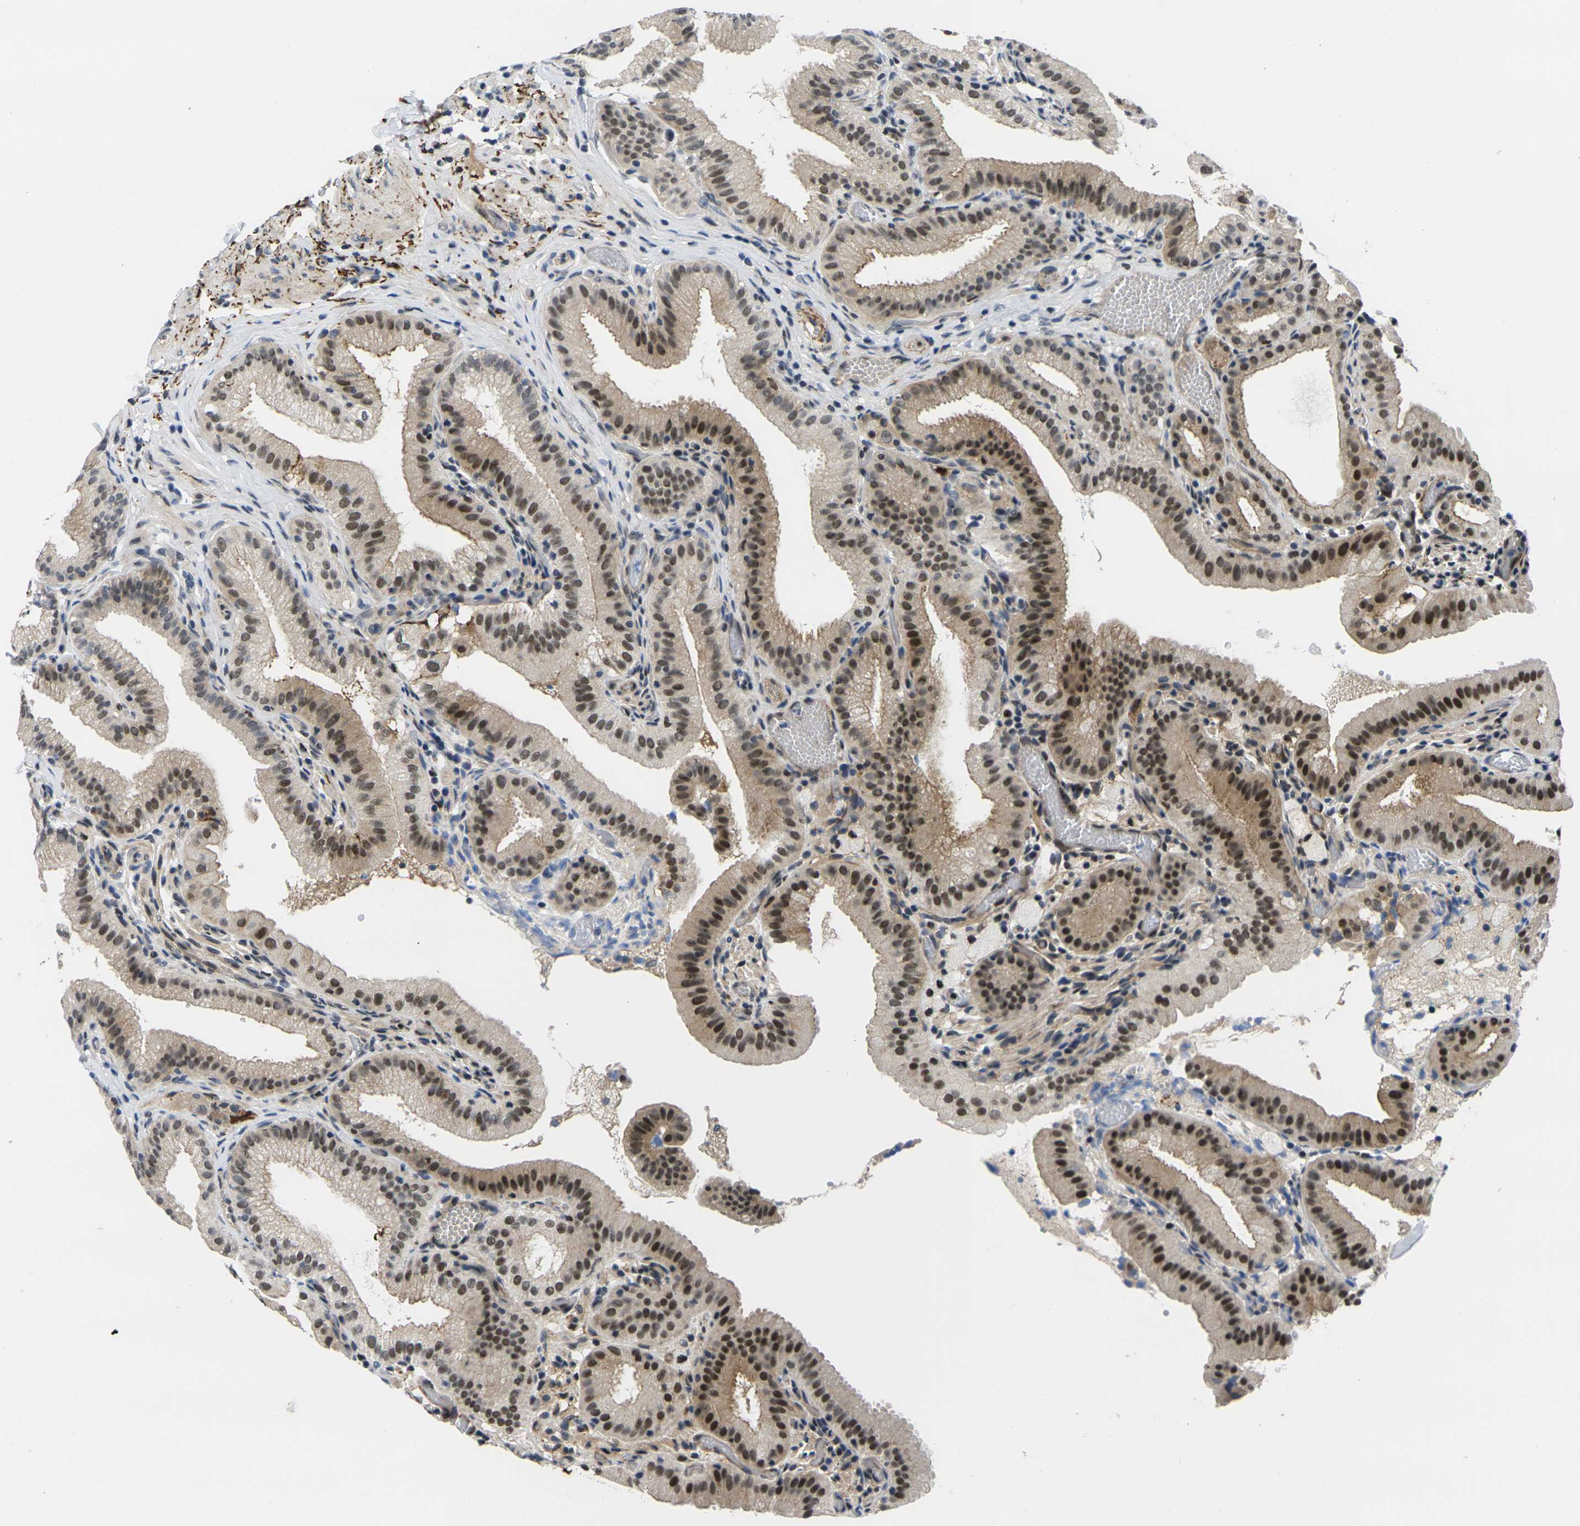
{"staining": {"intensity": "moderate", "quantity": ">75%", "location": "nuclear"}, "tissue": "gallbladder", "cell_type": "Glandular cells", "image_type": "normal", "snomed": [{"axis": "morphology", "description": "Normal tissue, NOS"}, {"axis": "topography", "description": "Gallbladder"}], "caption": "Human gallbladder stained with a brown dye reveals moderate nuclear positive expression in approximately >75% of glandular cells.", "gene": "RBM7", "patient": {"sex": "male", "age": 54}}